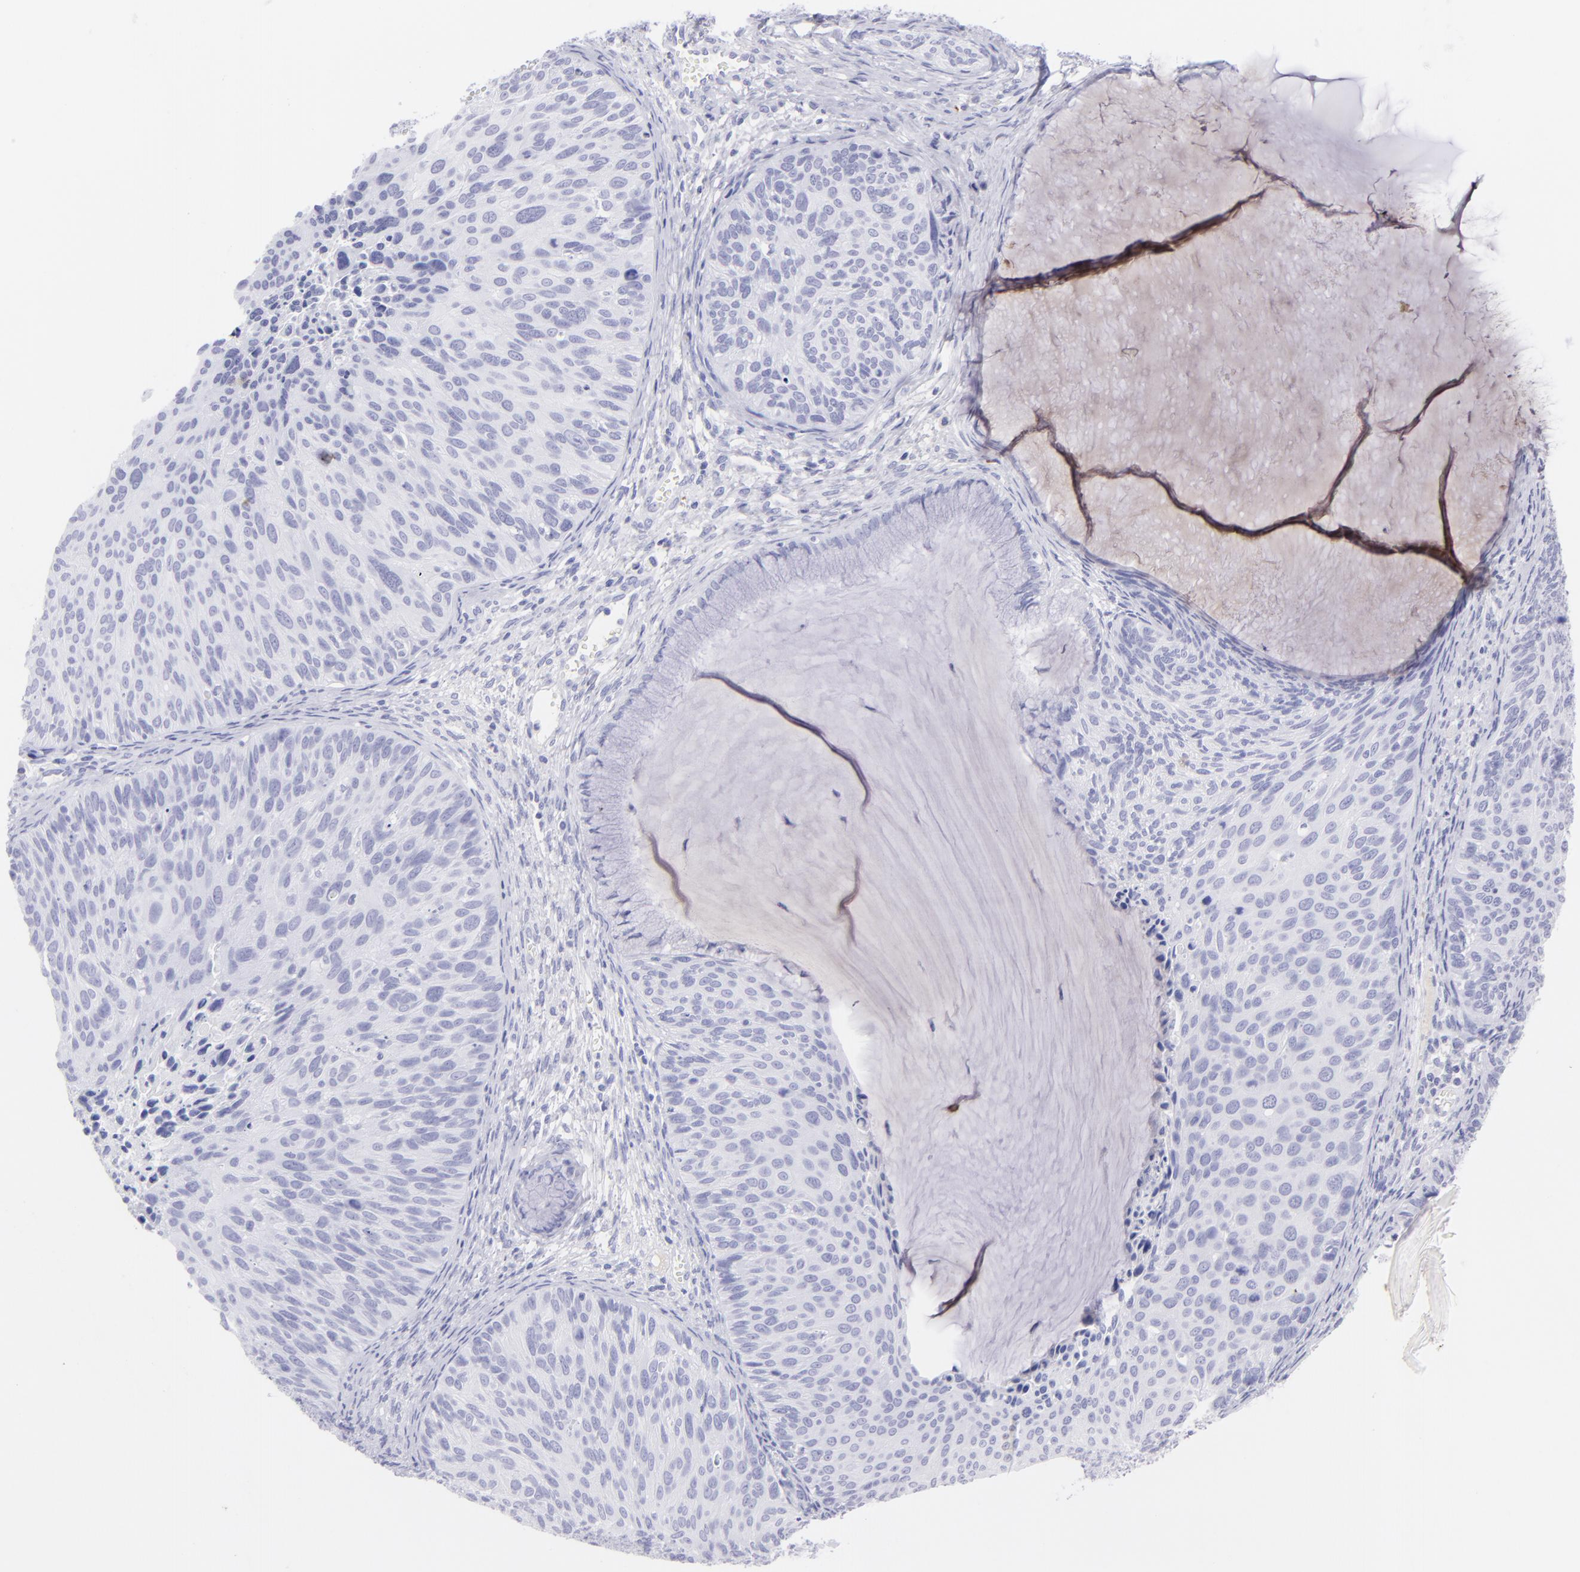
{"staining": {"intensity": "negative", "quantity": "none", "location": "none"}, "tissue": "cervical cancer", "cell_type": "Tumor cells", "image_type": "cancer", "snomed": [{"axis": "morphology", "description": "Squamous cell carcinoma, NOS"}, {"axis": "topography", "description": "Cervix"}], "caption": "Tumor cells show no significant protein expression in cervical cancer.", "gene": "SLC1A2", "patient": {"sex": "female", "age": 36}}